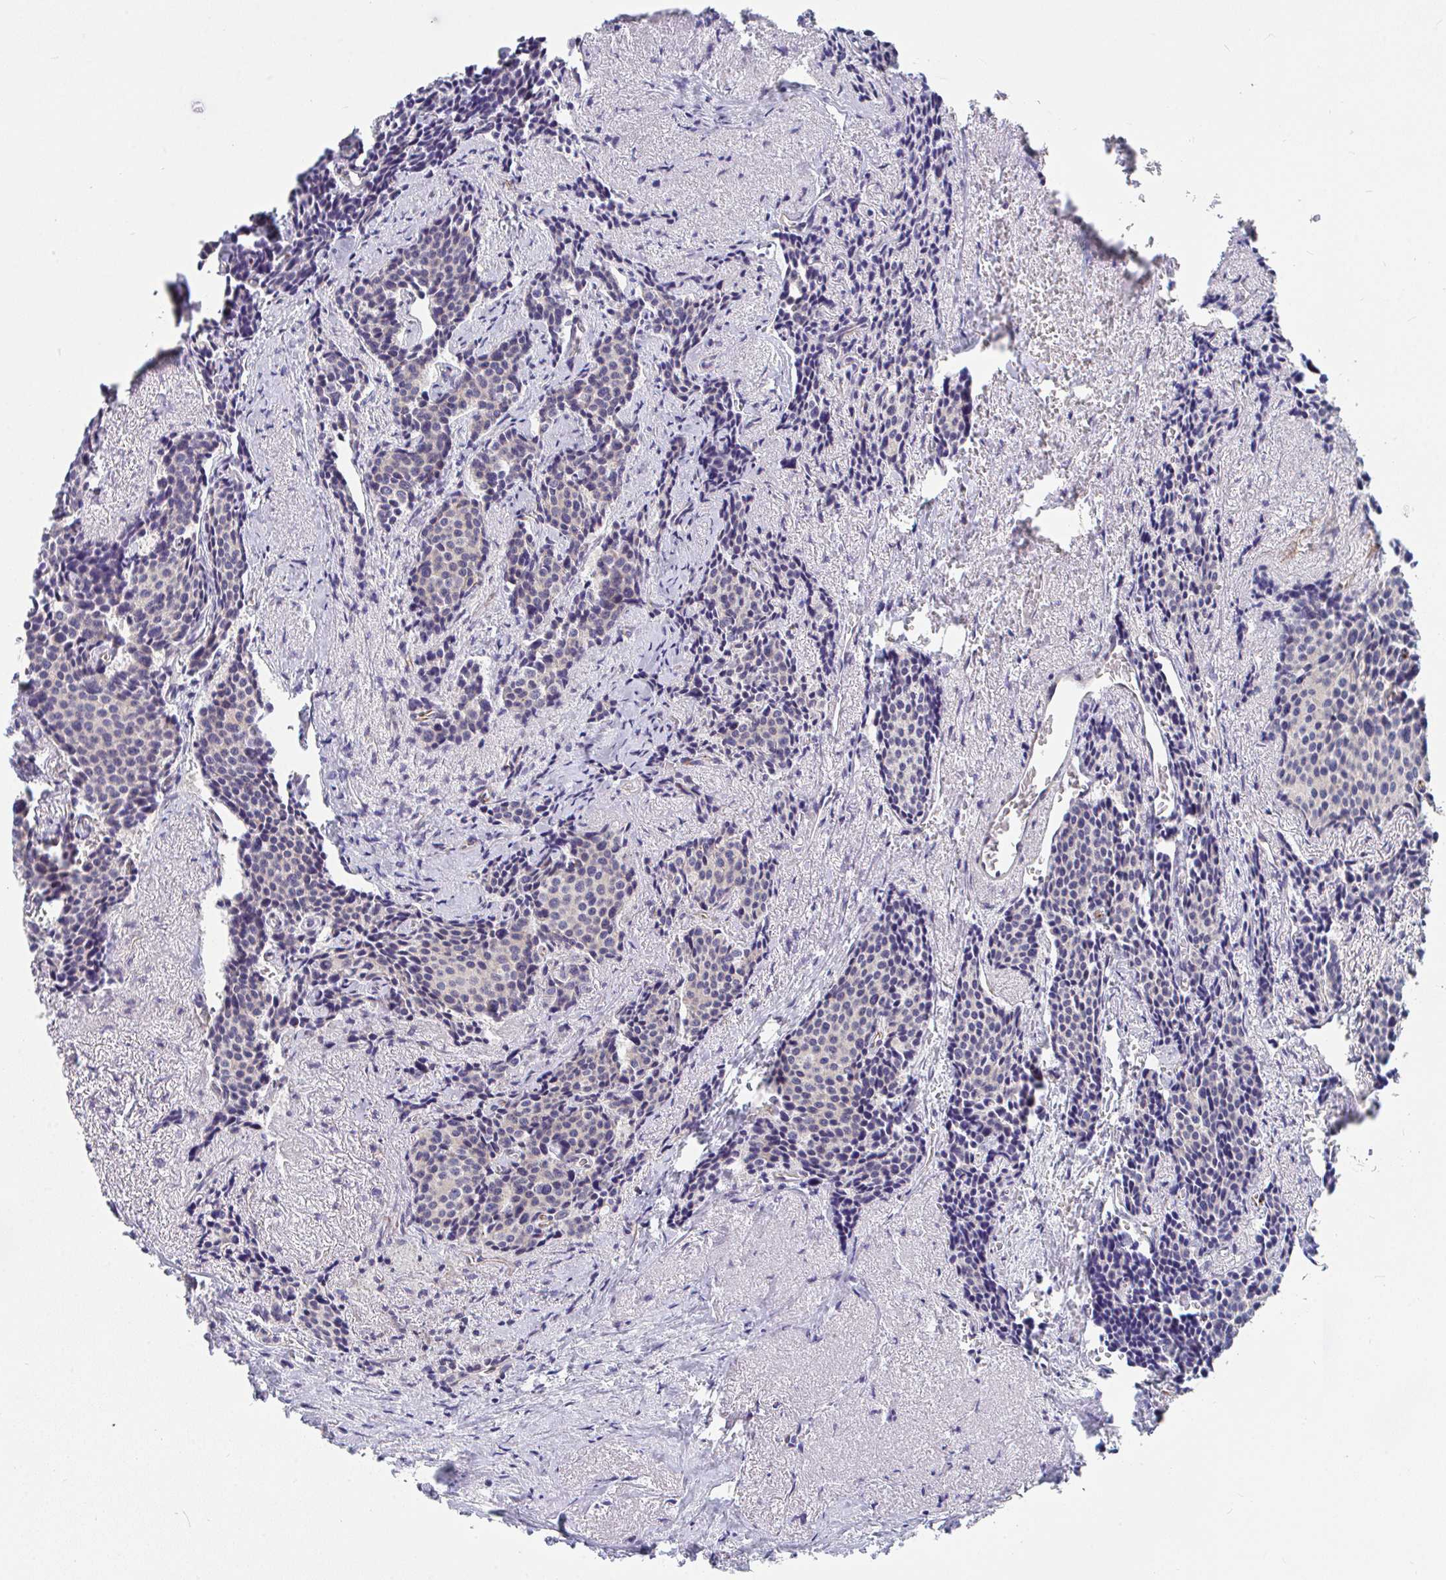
{"staining": {"intensity": "negative", "quantity": "none", "location": "none"}, "tissue": "carcinoid", "cell_type": "Tumor cells", "image_type": "cancer", "snomed": [{"axis": "morphology", "description": "Carcinoid, malignant, NOS"}, {"axis": "topography", "description": "Small intestine"}], "caption": "Immunohistochemistry image of carcinoid (malignant) stained for a protein (brown), which shows no positivity in tumor cells.", "gene": "EIF1AD", "patient": {"sex": "male", "age": 73}}